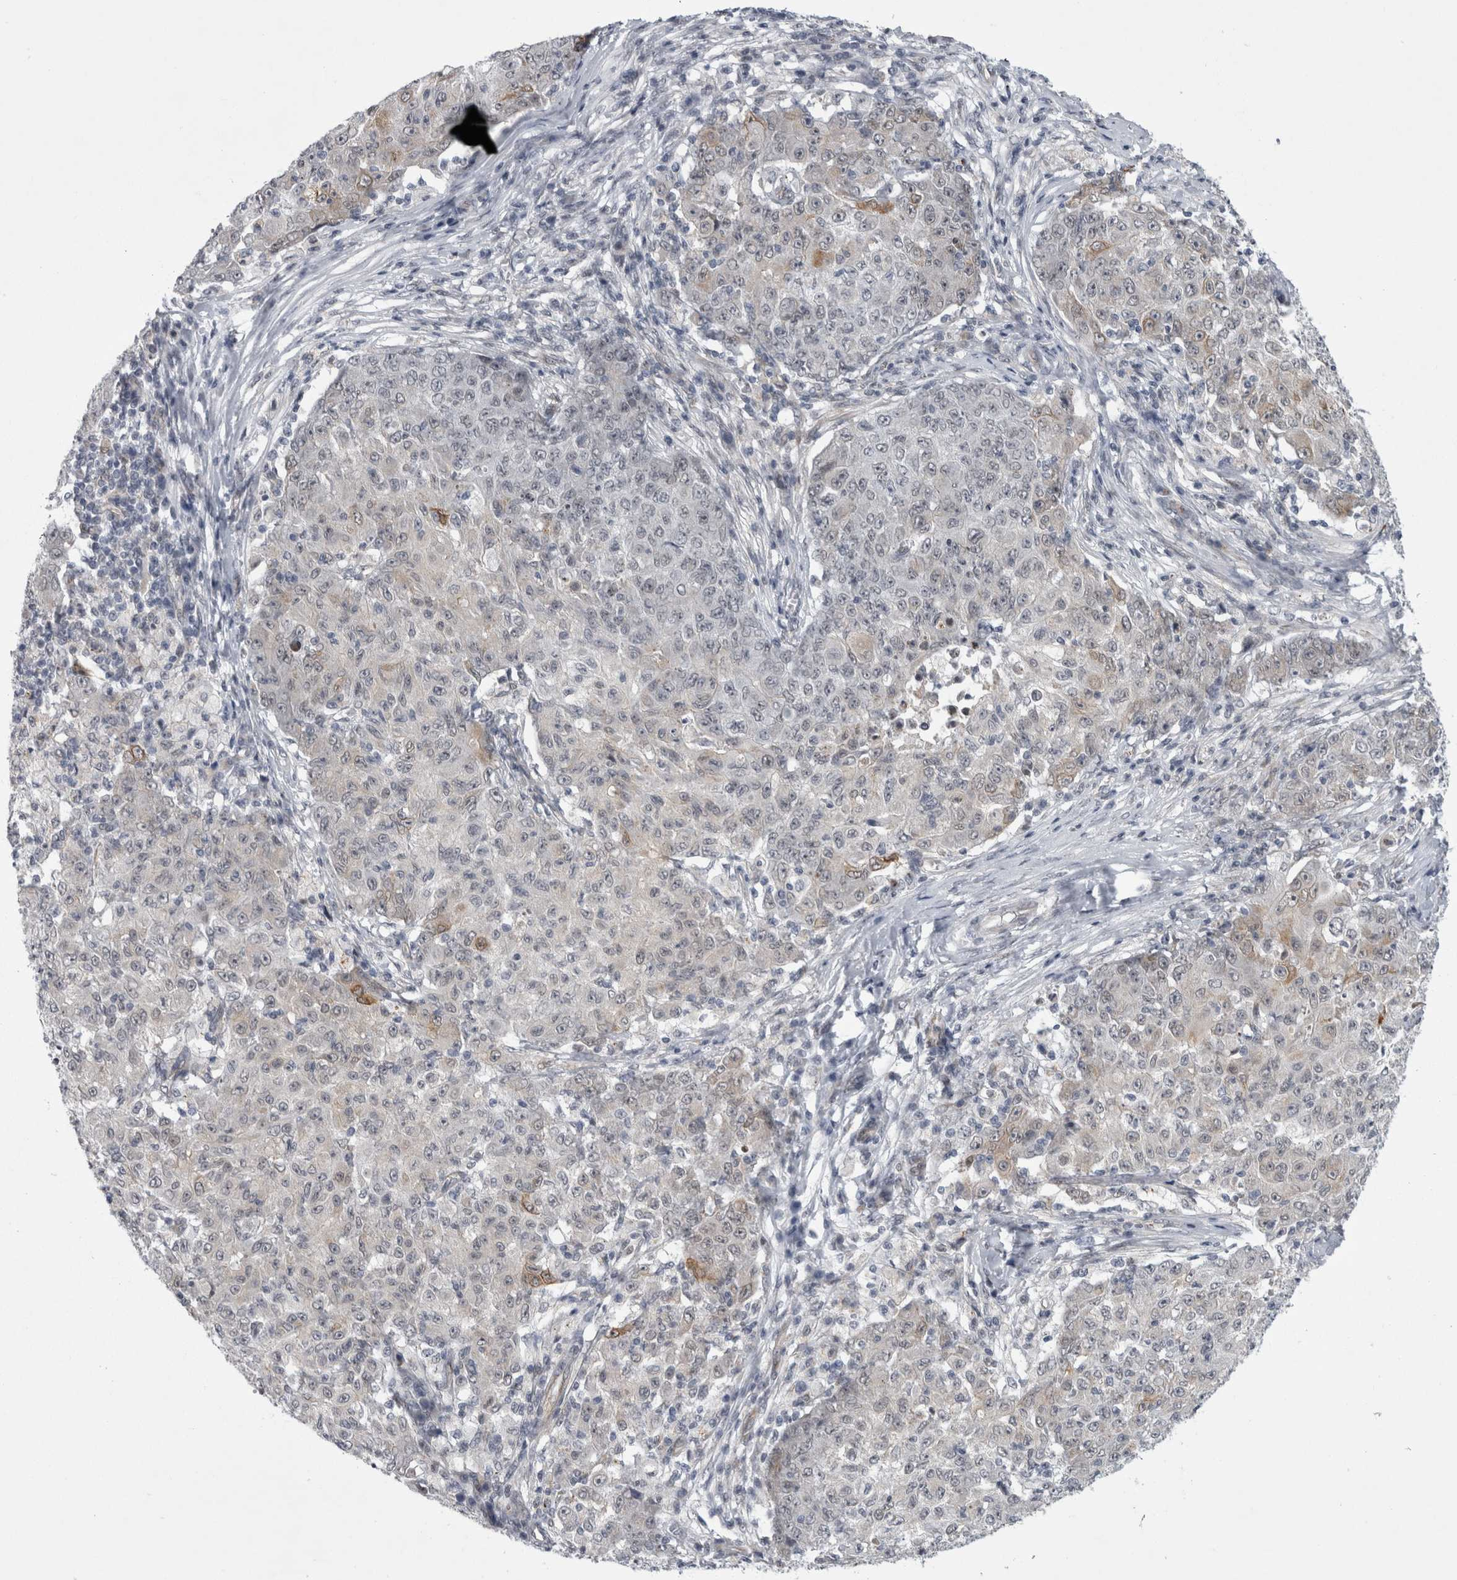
{"staining": {"intensity": "weak", "quantity": "<25%", "location": "cytoplasmic/membranous"}, "tissue": "ovarian cancer", "cell_type": "Tumor cells", "image_type": "cancer", "snomed": [{"axis": "morphology", "description": "Carcinoma, endometroid"}, {"axis": "topography", "description": "Ovary"}], "caption": "Immunohistochemical staining of human ovarian cancer demonstrates no significant positivity in tumor cells. (DAB (3,3'-diaminobenzidine) immunohistochemistry (IHC) visualized using brightfield microscopy, high magnification).", "gene": "PARP11", "patient": {"sex": "female", "age": 42}}